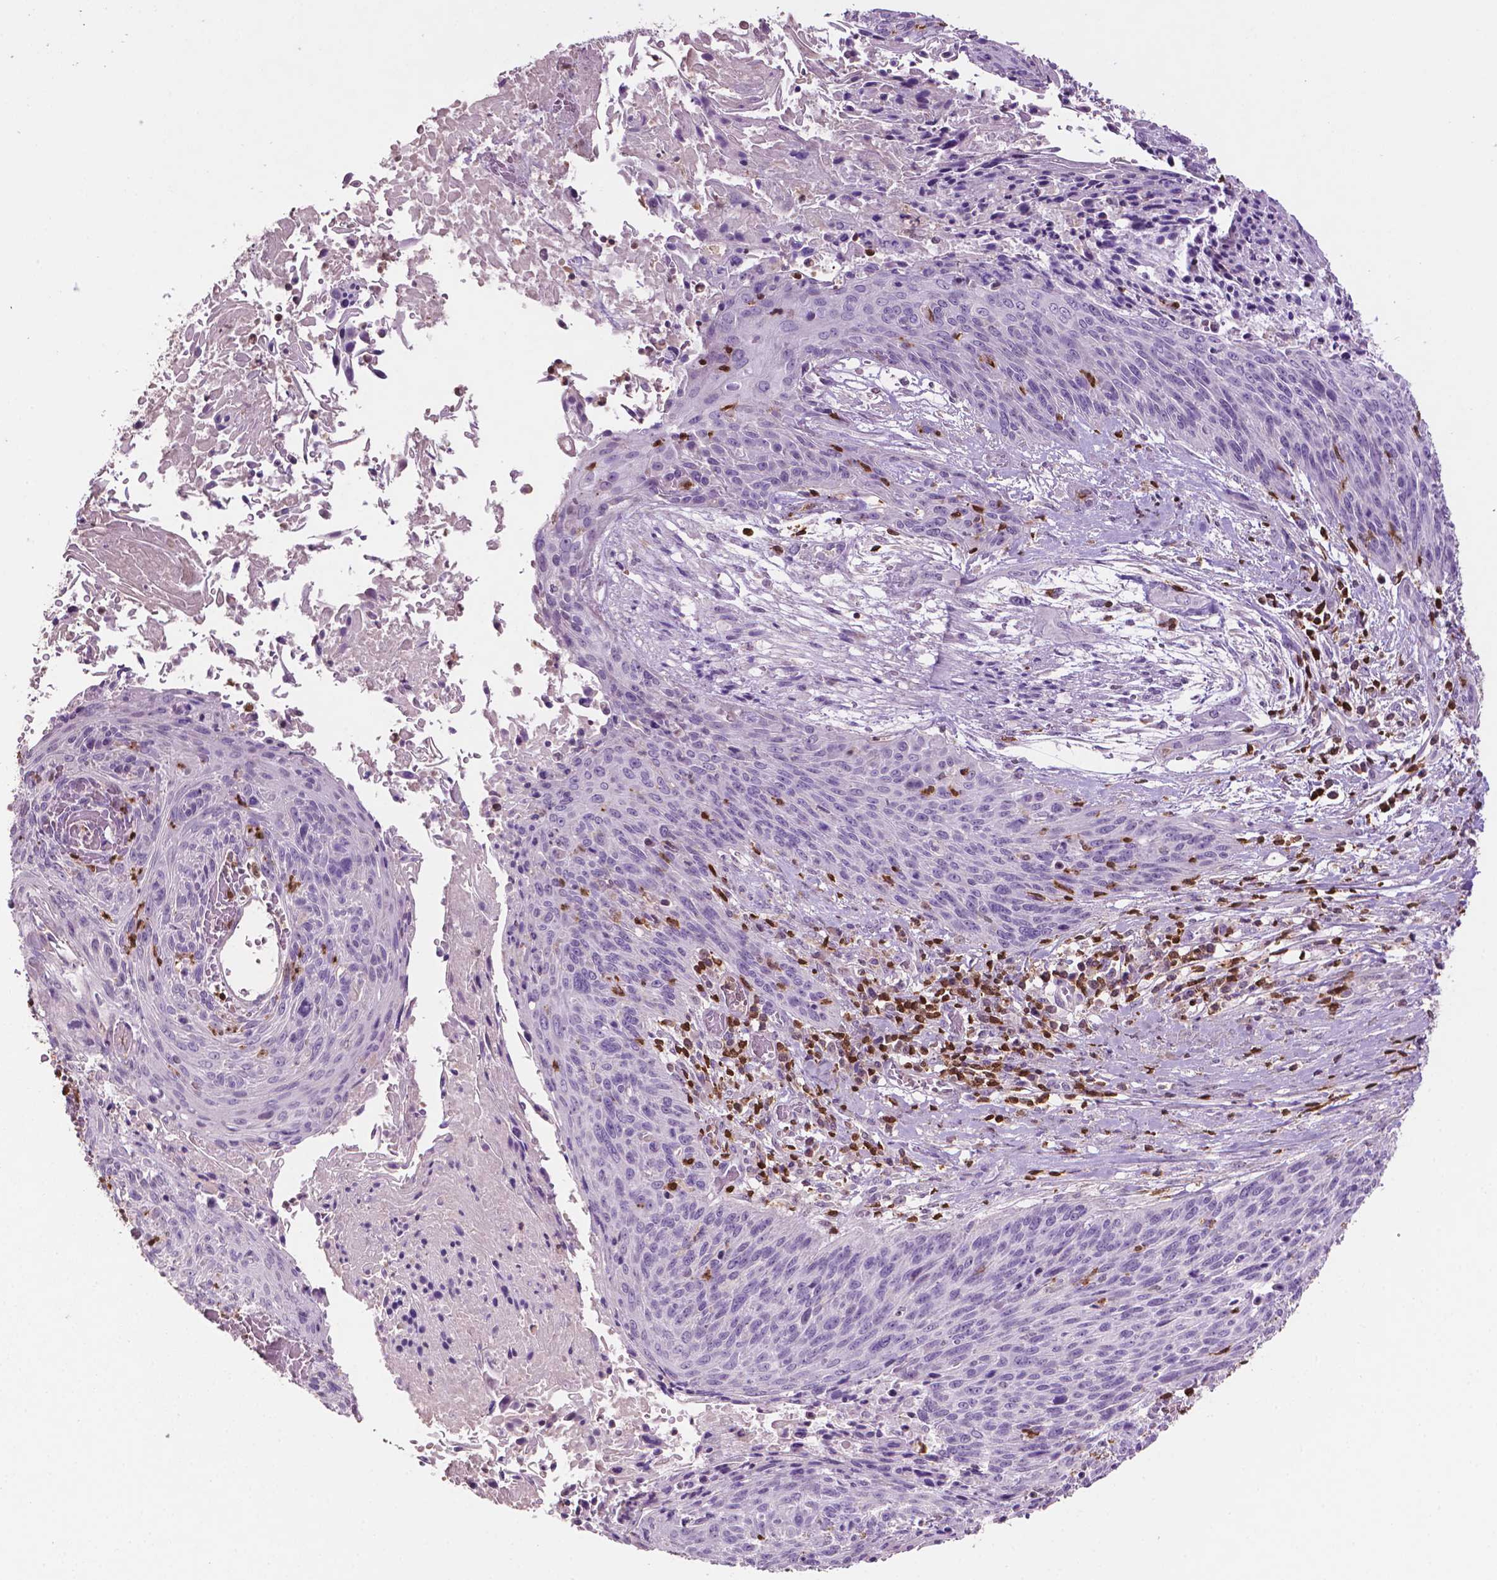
{"staining": {"intensity": "negative", "quantity": "none", "location": "none"}, "tissue": "cervical cancer", "cell_type": "Tumor cells", "image_type": "cancer", "snomed": [{"axis": "morphology", "description": "Squamous cell carcinoma, NOS"}, {"axis": "topography", "description": "Cervix"}], "caption": "Tumor cells are negative for brown protein staining in squamous cell carcinoma (cervical).", "gene": "TBC1D10C", "patient": {"sex": "female", "age": 45}}